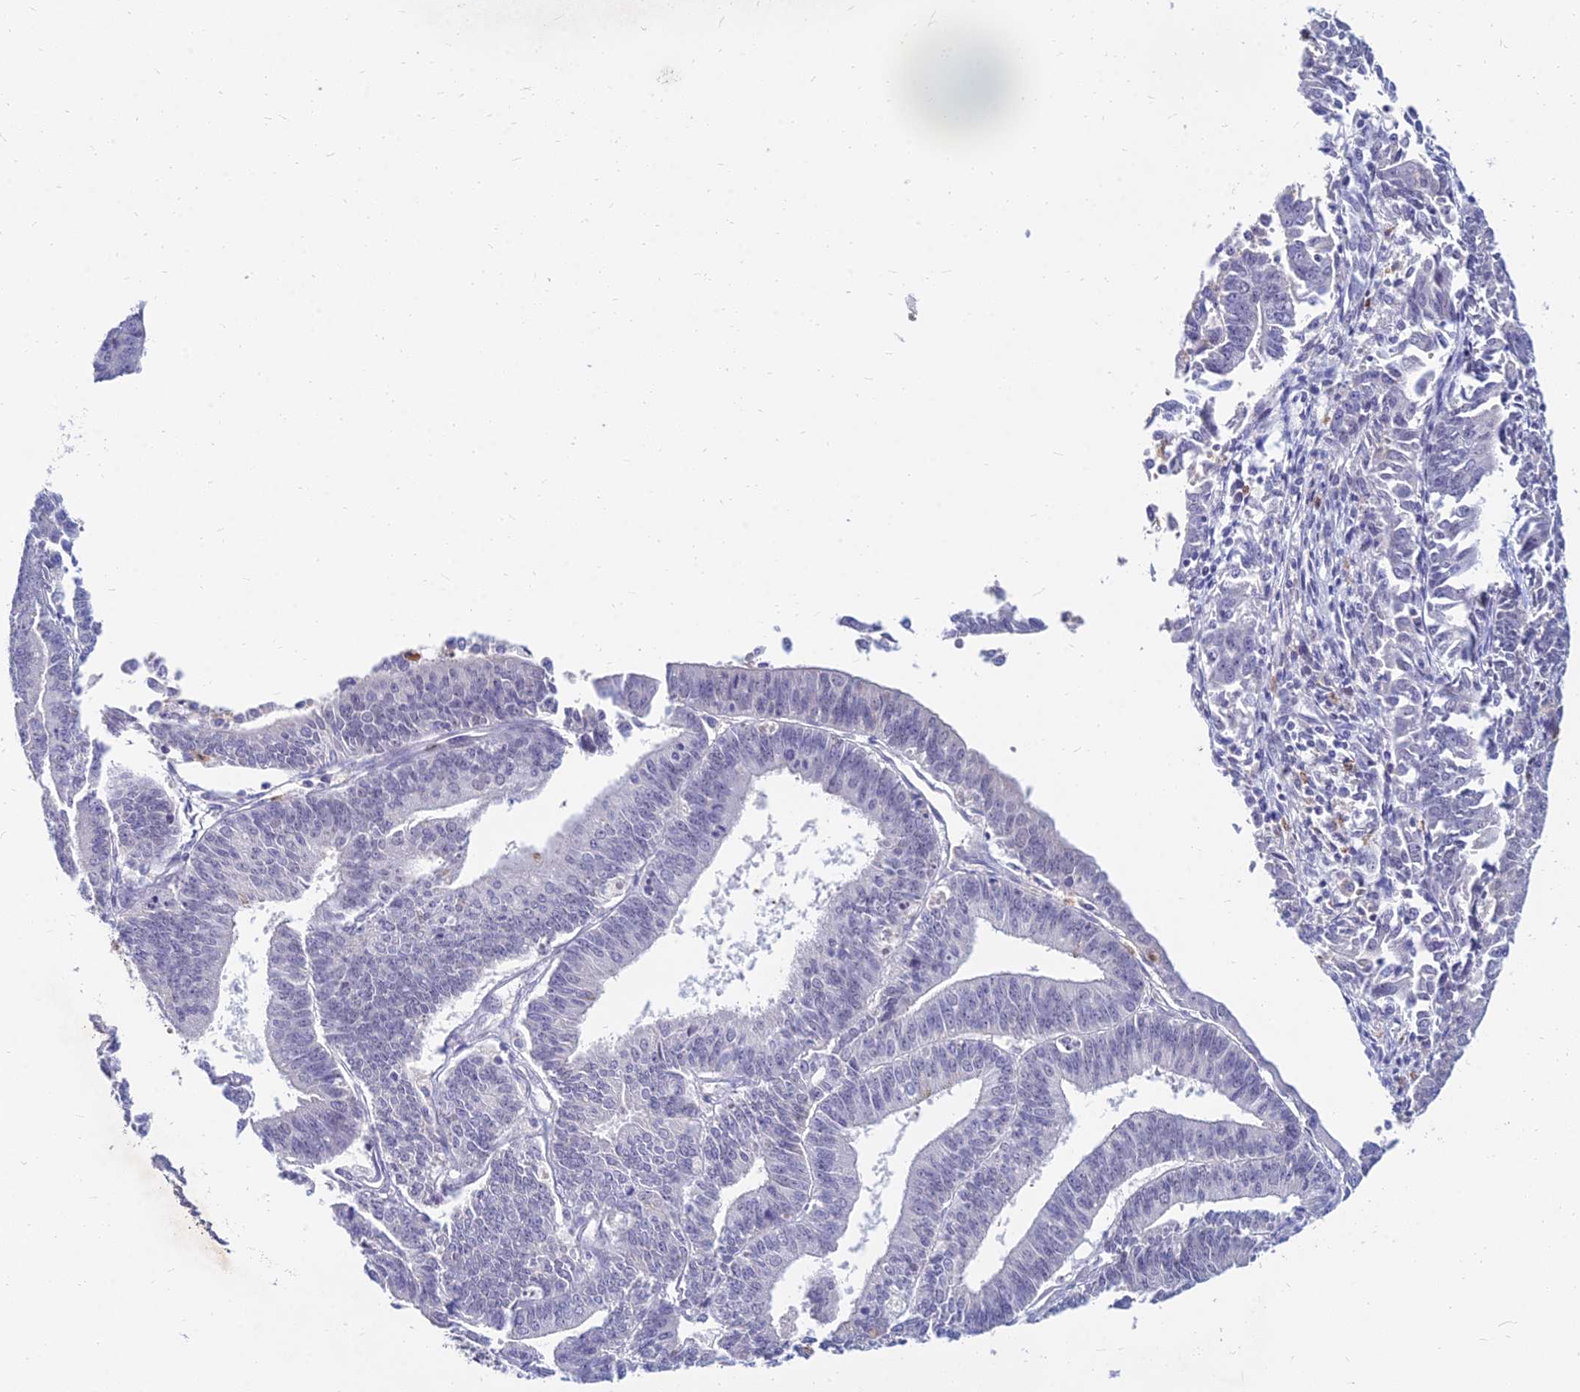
{"staining": {"intensity": "negative", "quantity": "none", "location": "none"}, "tissue": "endometrial cancer", "cell_type": "Tumor cells", "image_type": "cancer", "snomed": [{"axis": "morphology", "description": "Adenocarcinoma, NOS"}, {"axis": "topography", "description": "Endometrium"}], "caption": "This is an immunohistochemistry image of human endometrial cancer. There is no positivity in tumor cells.", "gene": "GOLGA6D", "patient": {"sex": "female", "age": 73}}